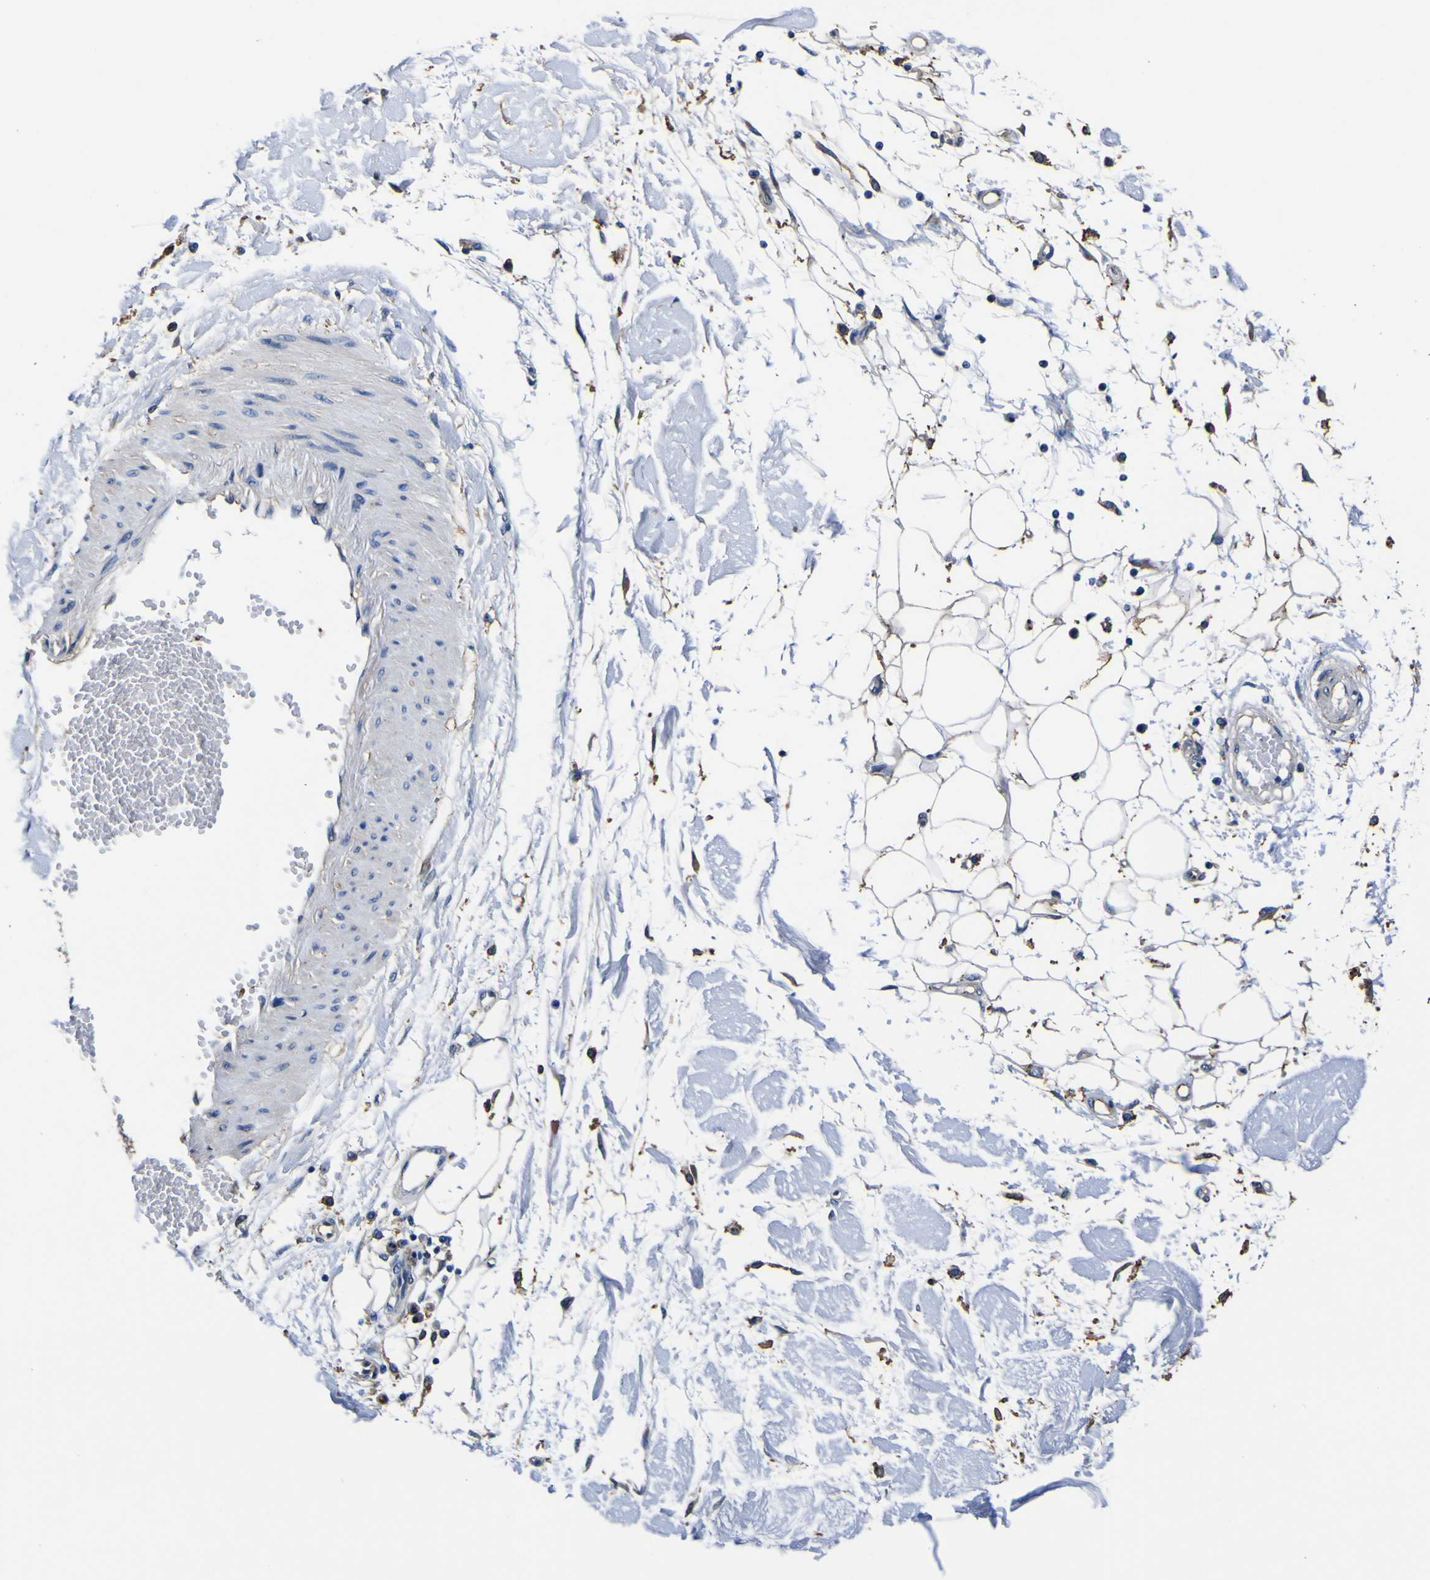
{"staining": {"intensity": "negative", "quantity": "none", "location": "none"}, "tissue": "adipose tissue", "cell_type": "Adipocytes", "image_type": "normal", "snomed": [{"axis": "morphology", "description": "Squamous cell carcinoma, NOS"}, {"axis": "topography", "description": "Skin"}], "caption": "Immunohistochemistry of normal human adipose tissue reveals no positivity in adipocytes. The staining is performed using DAB (3,3'-diaminobenzidine) brown chromogen with nuclei counter-stained in using hematoxylin.", "gene": "PXDN", "patient": {"sex": "male", "age": 83}}